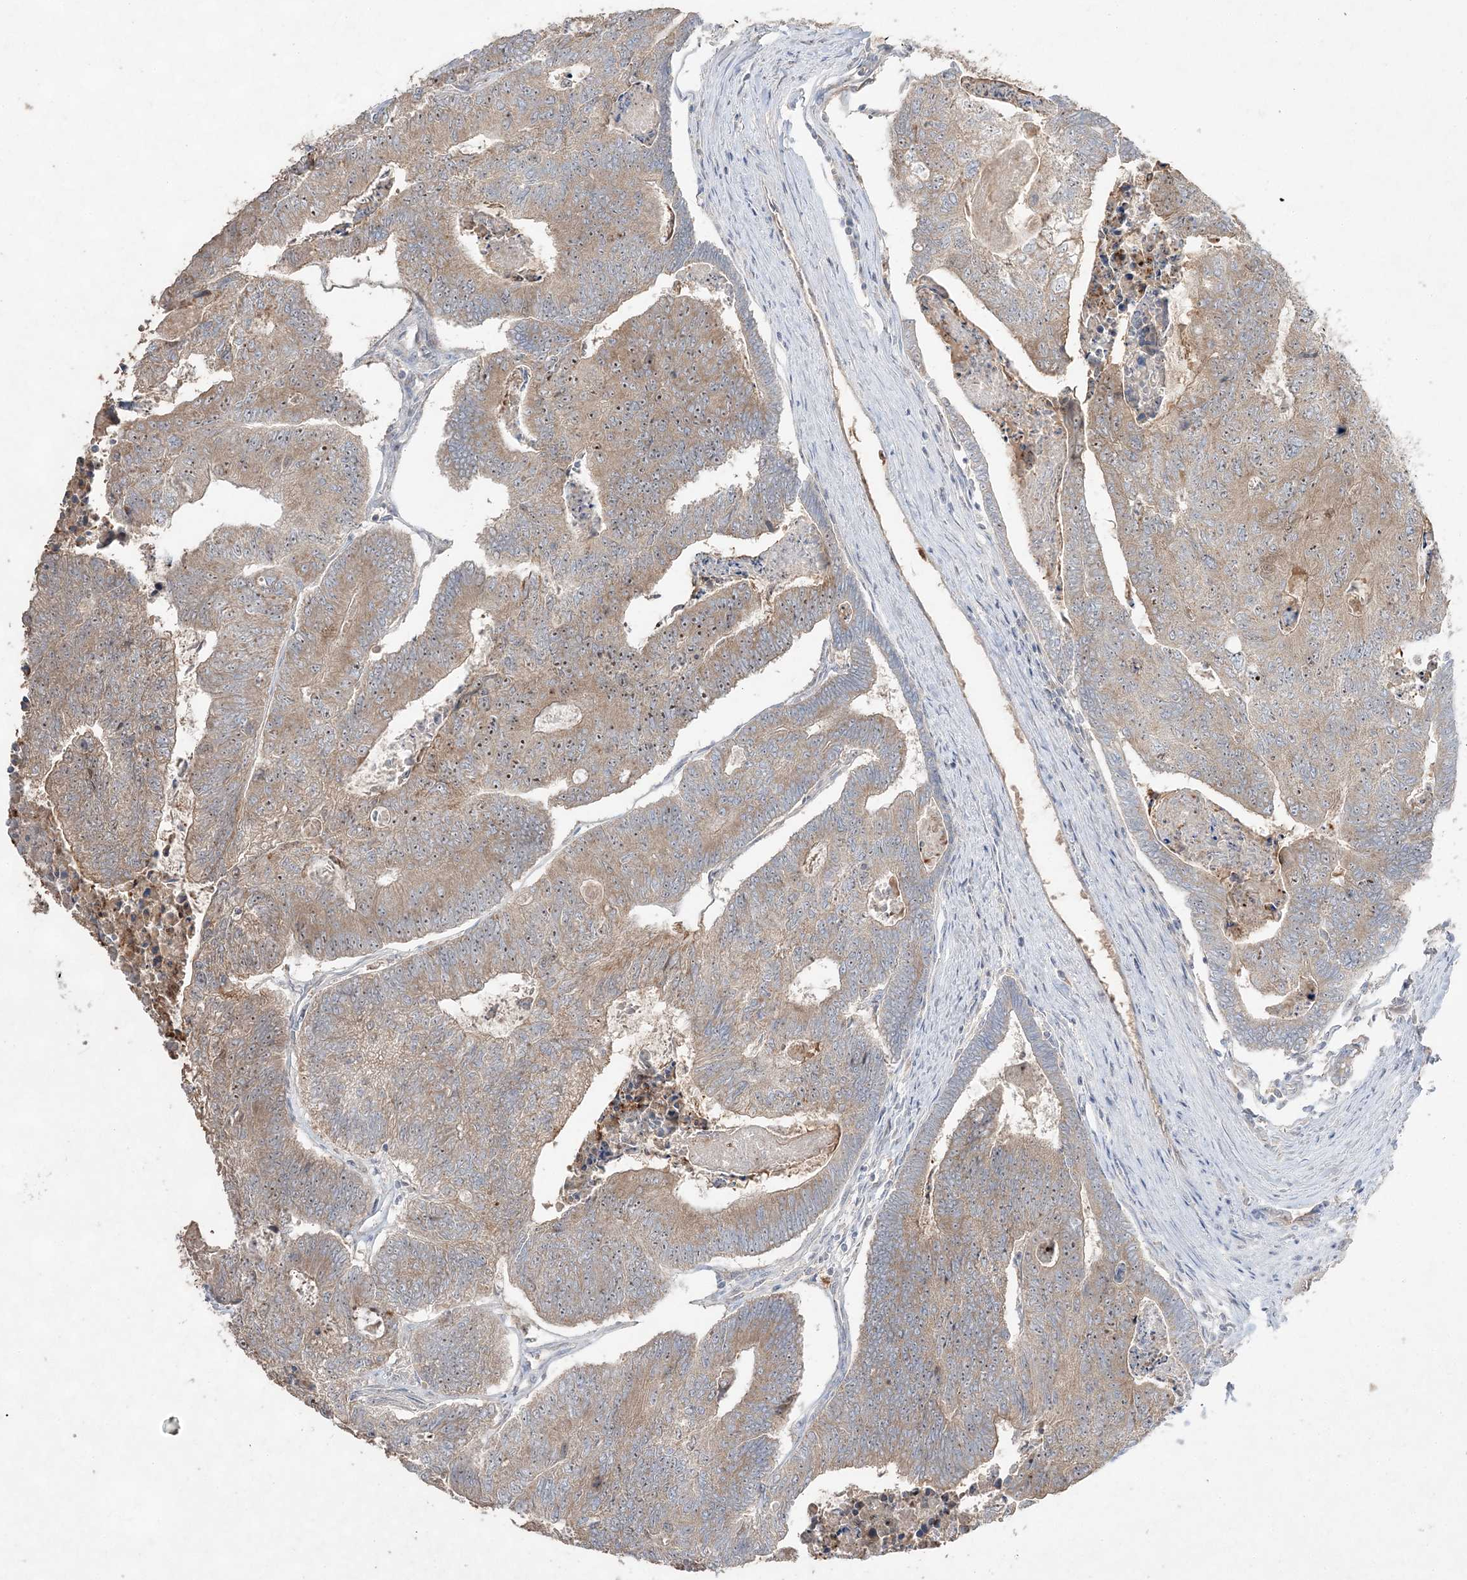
{"staining": {"intensity": "weak", "quantity": ">75%", "location": "cytoplasmic/membranous,nuclear"}, "tissue": "colorectal cancer", "cell_type": "Tumor cells", "image_type": "cancer", "snomed": [{"axis": "morphology", "description": "Adenocarcinoma, NOS"}, {"axis": "topography", "description": "Colon"}], "caption": "Colorectal adenocarcinoma stained for a protein (brown) exhibits weak cytoplasmic/membranous and nuclear positive staining in about >75% of tumor cells.", "gene": "NOP16", "patient": {"sex": "female", "age": 67}}